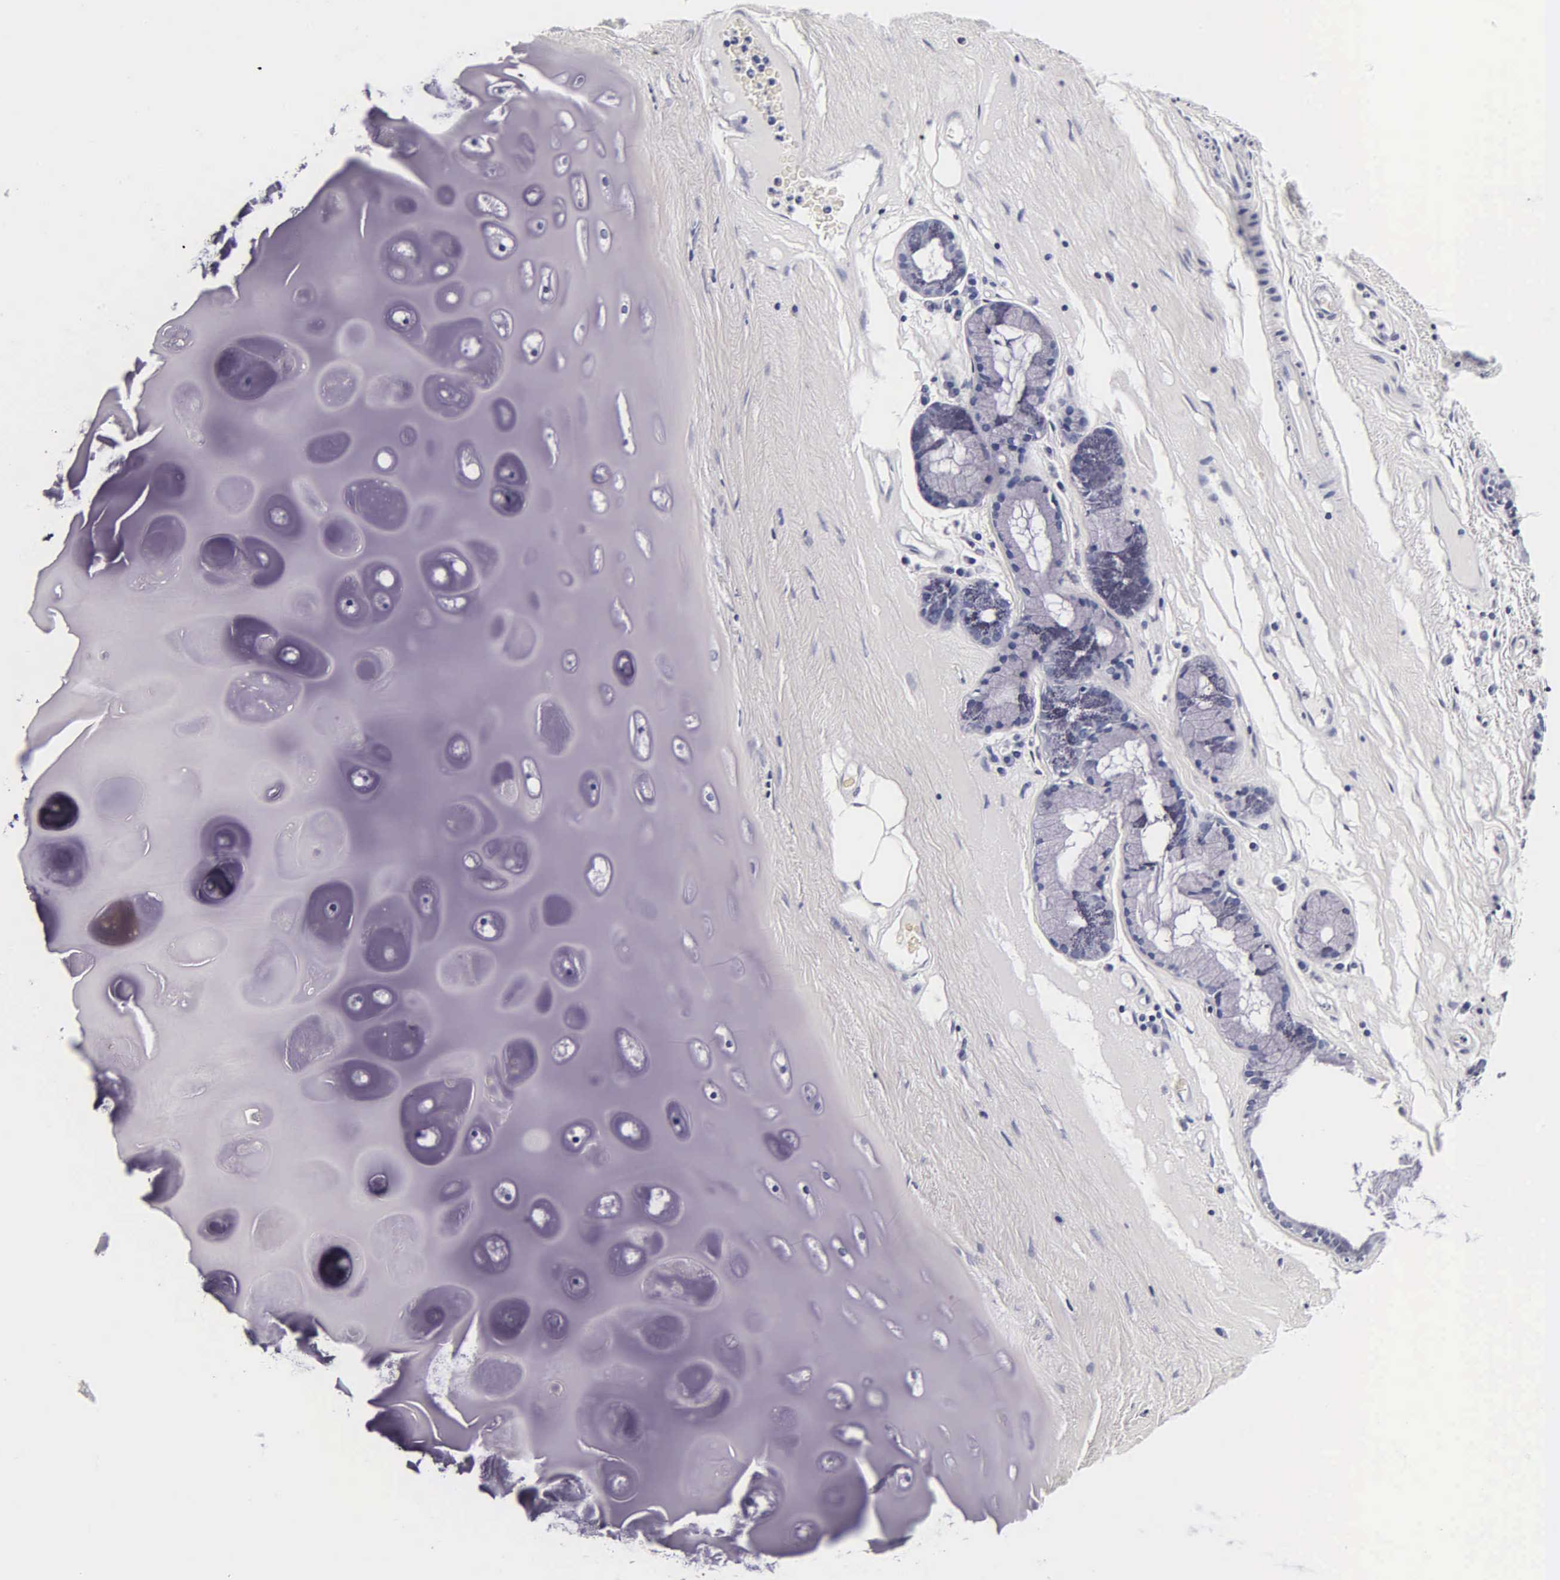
{"staining": {"intensity": "negative", "quantity": "none", "location": "none"}, "tissue": "bronchus", "cell_type": "Respiratory epithelial cells", "image_type": "normal", "snomed": [{"axis": "morphology", "description": "Normal tissue, NOS"}, {"axis": "topography", "description": "Cartilage tissue"}], "caption": "This is a micrograph of IHC staining of benign bronchus, which shows no expression in respiratory epithelial cells. Brightfield microscopy of immunohistochemistry (IHC) stained with DAB (brown) and hematoxylin (blue), captured at high magnification.", "gene": "ACP3", "patient": {"sex": "female", "age": 63}}